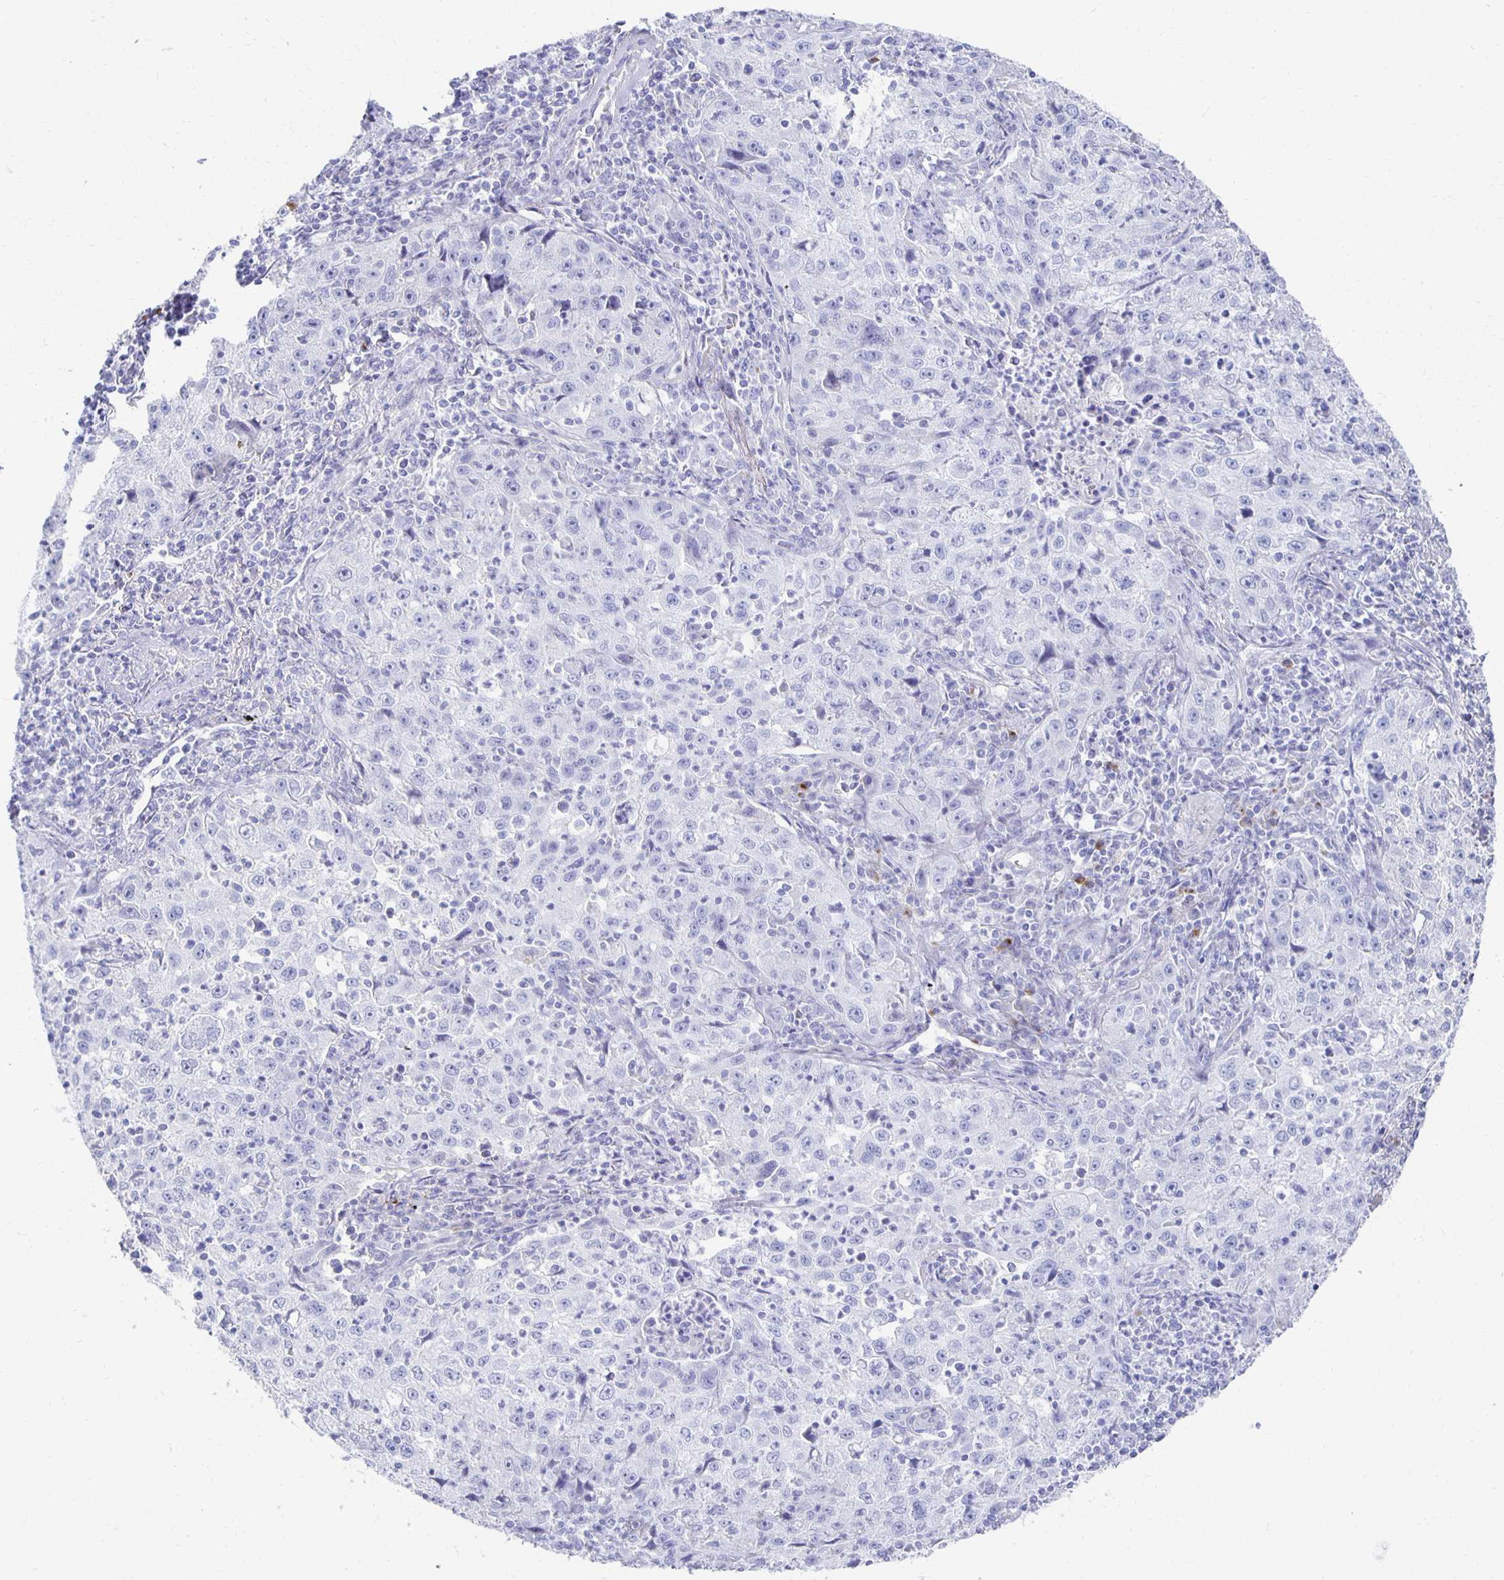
{"staining": {"intensity": "negative", "quantity": "none", "location": "none"}, "tissue": "lung cancer", "cell_type": "Tumor cells", "image_type": "cancer", "snomed": [{"axis": "morphology", "description": "Squamous cell carcinoma, NOS"}, {"axis": "topography", "description": "Lung"}], "caption": "This is an IHC micrograph of lung squamous cell carcinoma. There is no expression in tumor cells.", "gene": "PRDM7", "patient": {"sex": "male", "age": 71}}